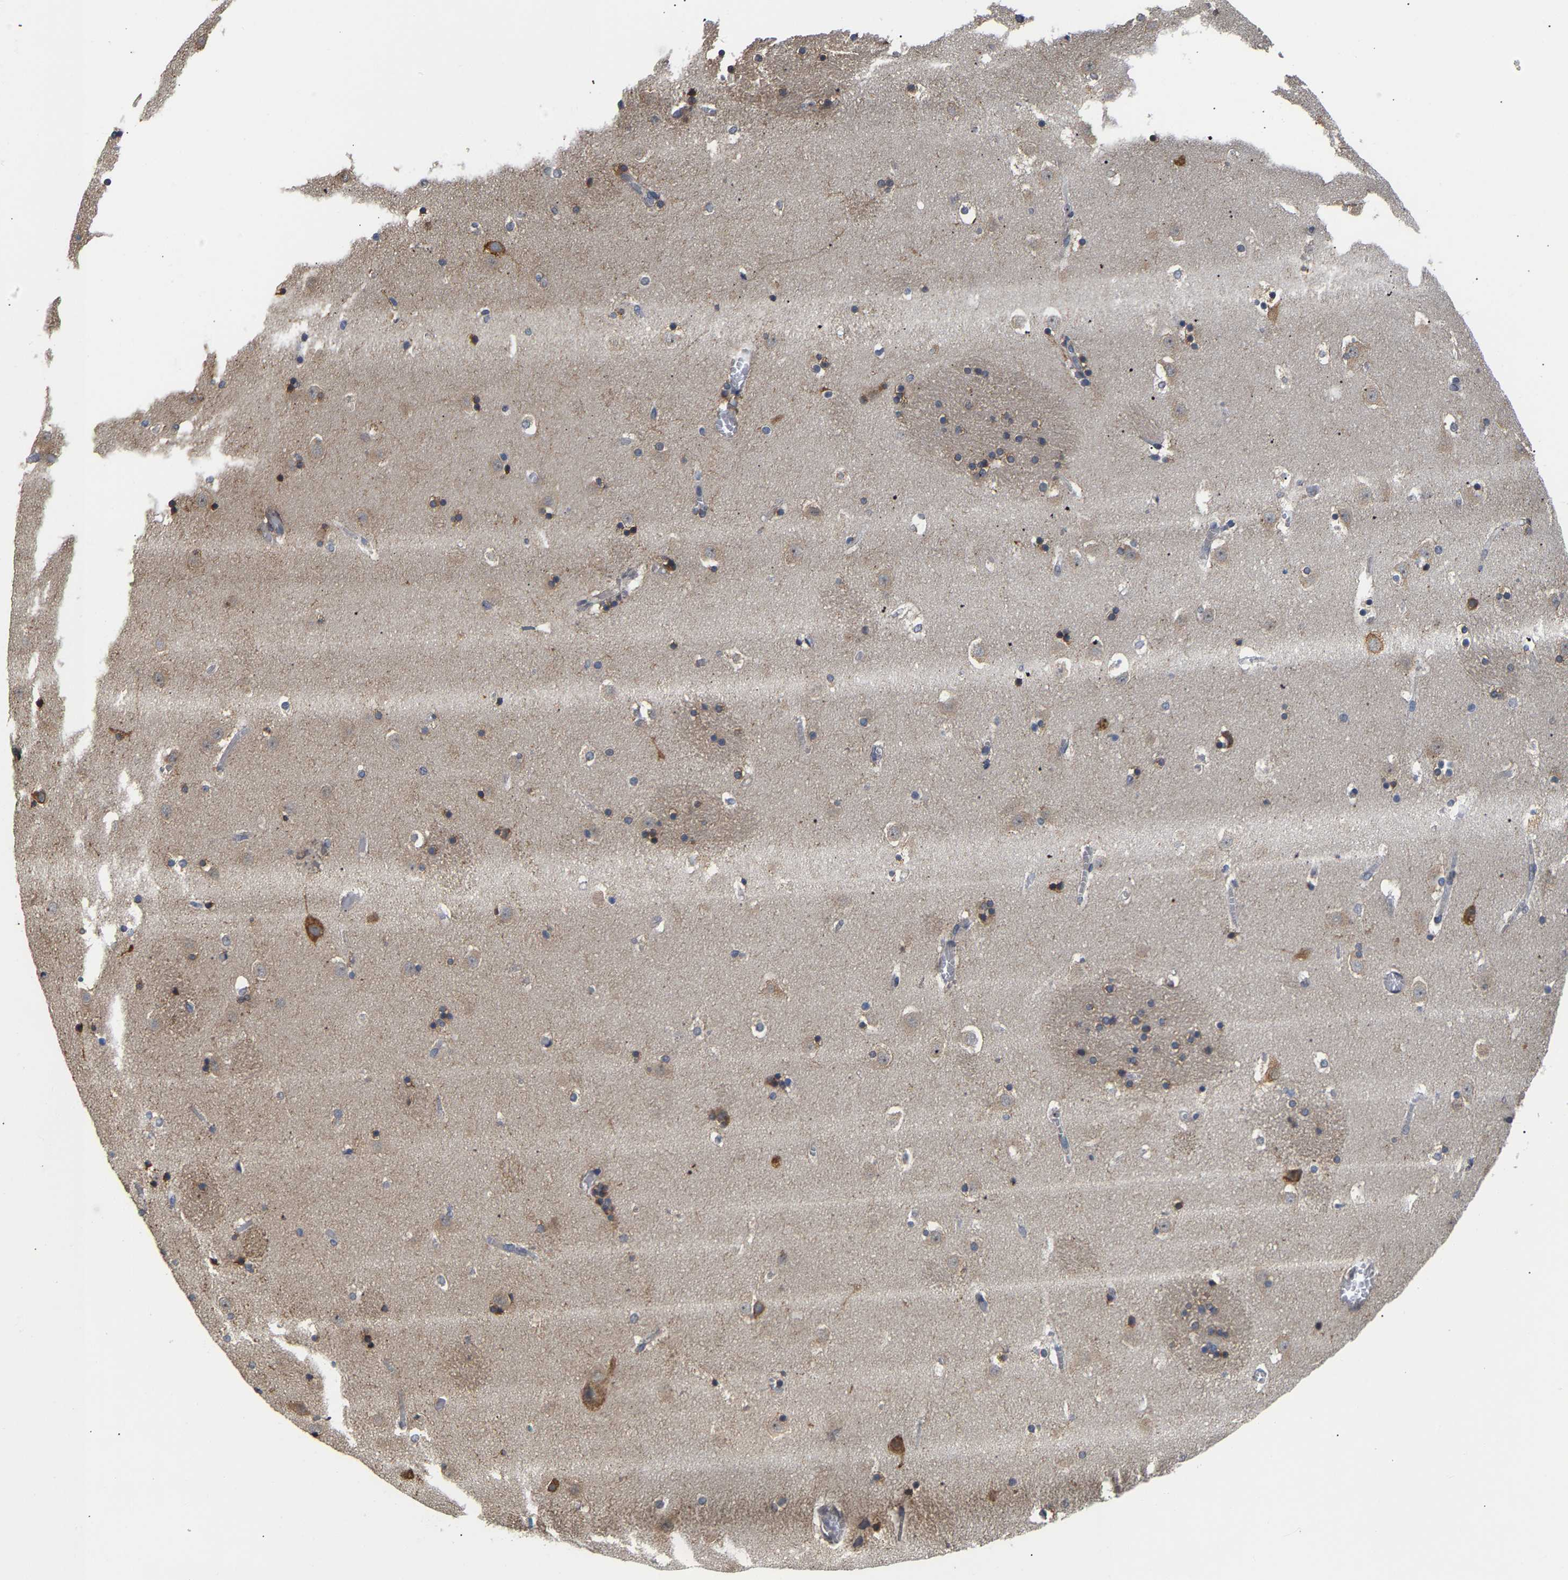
{"staining": {"intensity": "moderate", "quantity": "<25%", "location": "cytoplasmic/membranous"}, "tissue": "caudate", "cell_type": "Glial cells", "image_type": "normal", "snomed": [{"axis": "morphology", "description": "Normal tissue, NOS"}, {"axis": "topography", "description": "Lateral ventricle wall"}], "caption": "Immunohistochemistry photomicrograph of normal caudate: human caudate stained using immunohistochemistry (IHC) demonstrates low levels of moderate protein expression localized specifically in the cytoplasmic/membranous of glial cells, appearing as a cytoplasmic/membranous brown color.", "gene": "ARAP1", "patient": {"sex": "male", "age": 45}}